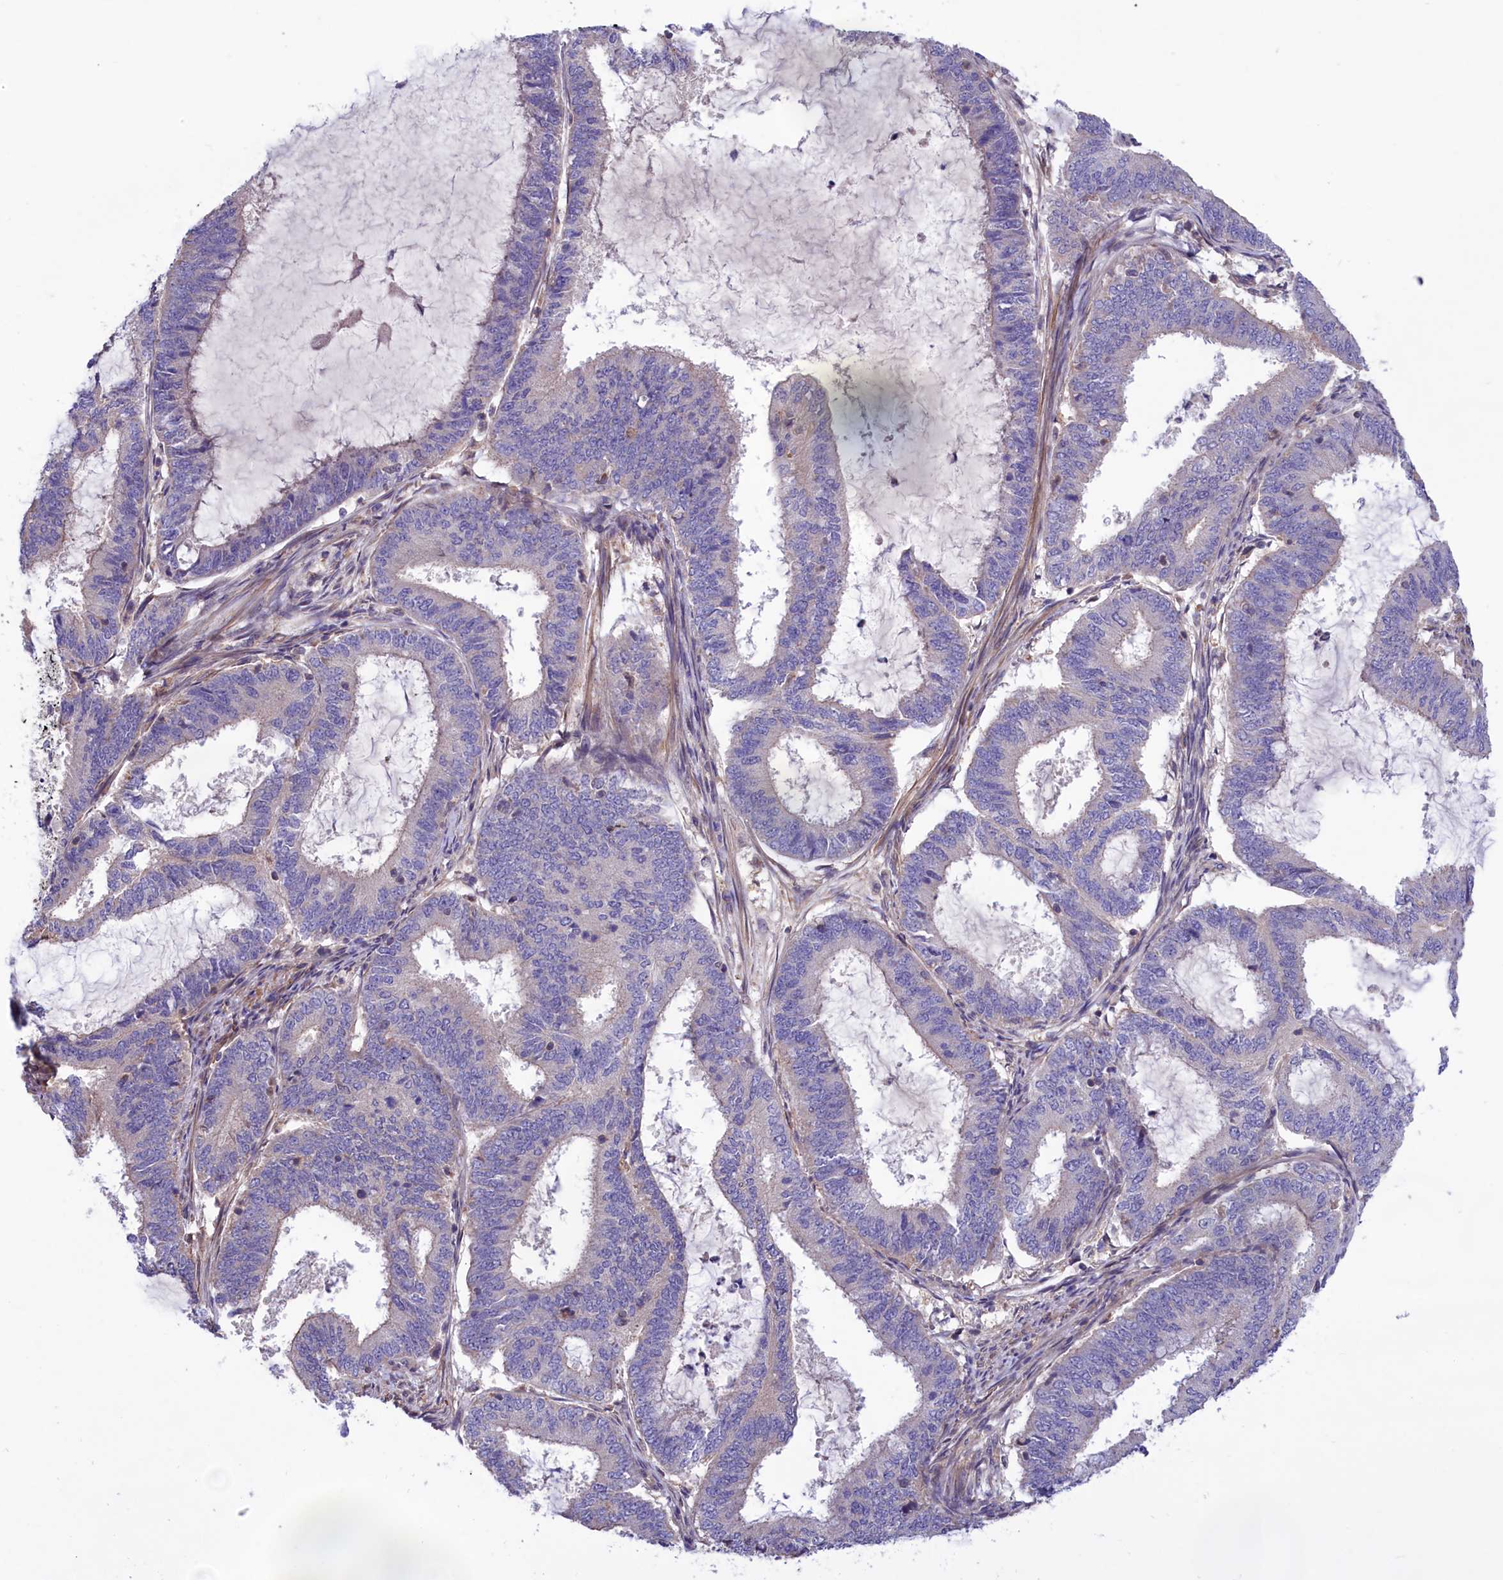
{"staining": {"intensity": "negative", "quantity": "none", "location": "none"}, "tissue": "endometrial cancer", "cell_type": "Tumor cells", "image_type": "cancer", "snomed": [{"axis": "morphology", "description": "Adenocarcinoma, NOS"}, {"axis": "topography", "description": "Endometrium"}], "caption": "Endometrial cancer (adenocarcinoma) stained for a protein using immunohistochemistry (IHC) reveals no expression tumor cells.", "gene": "AMDHD2", "patient": {"sex": "female", "age": 51}}